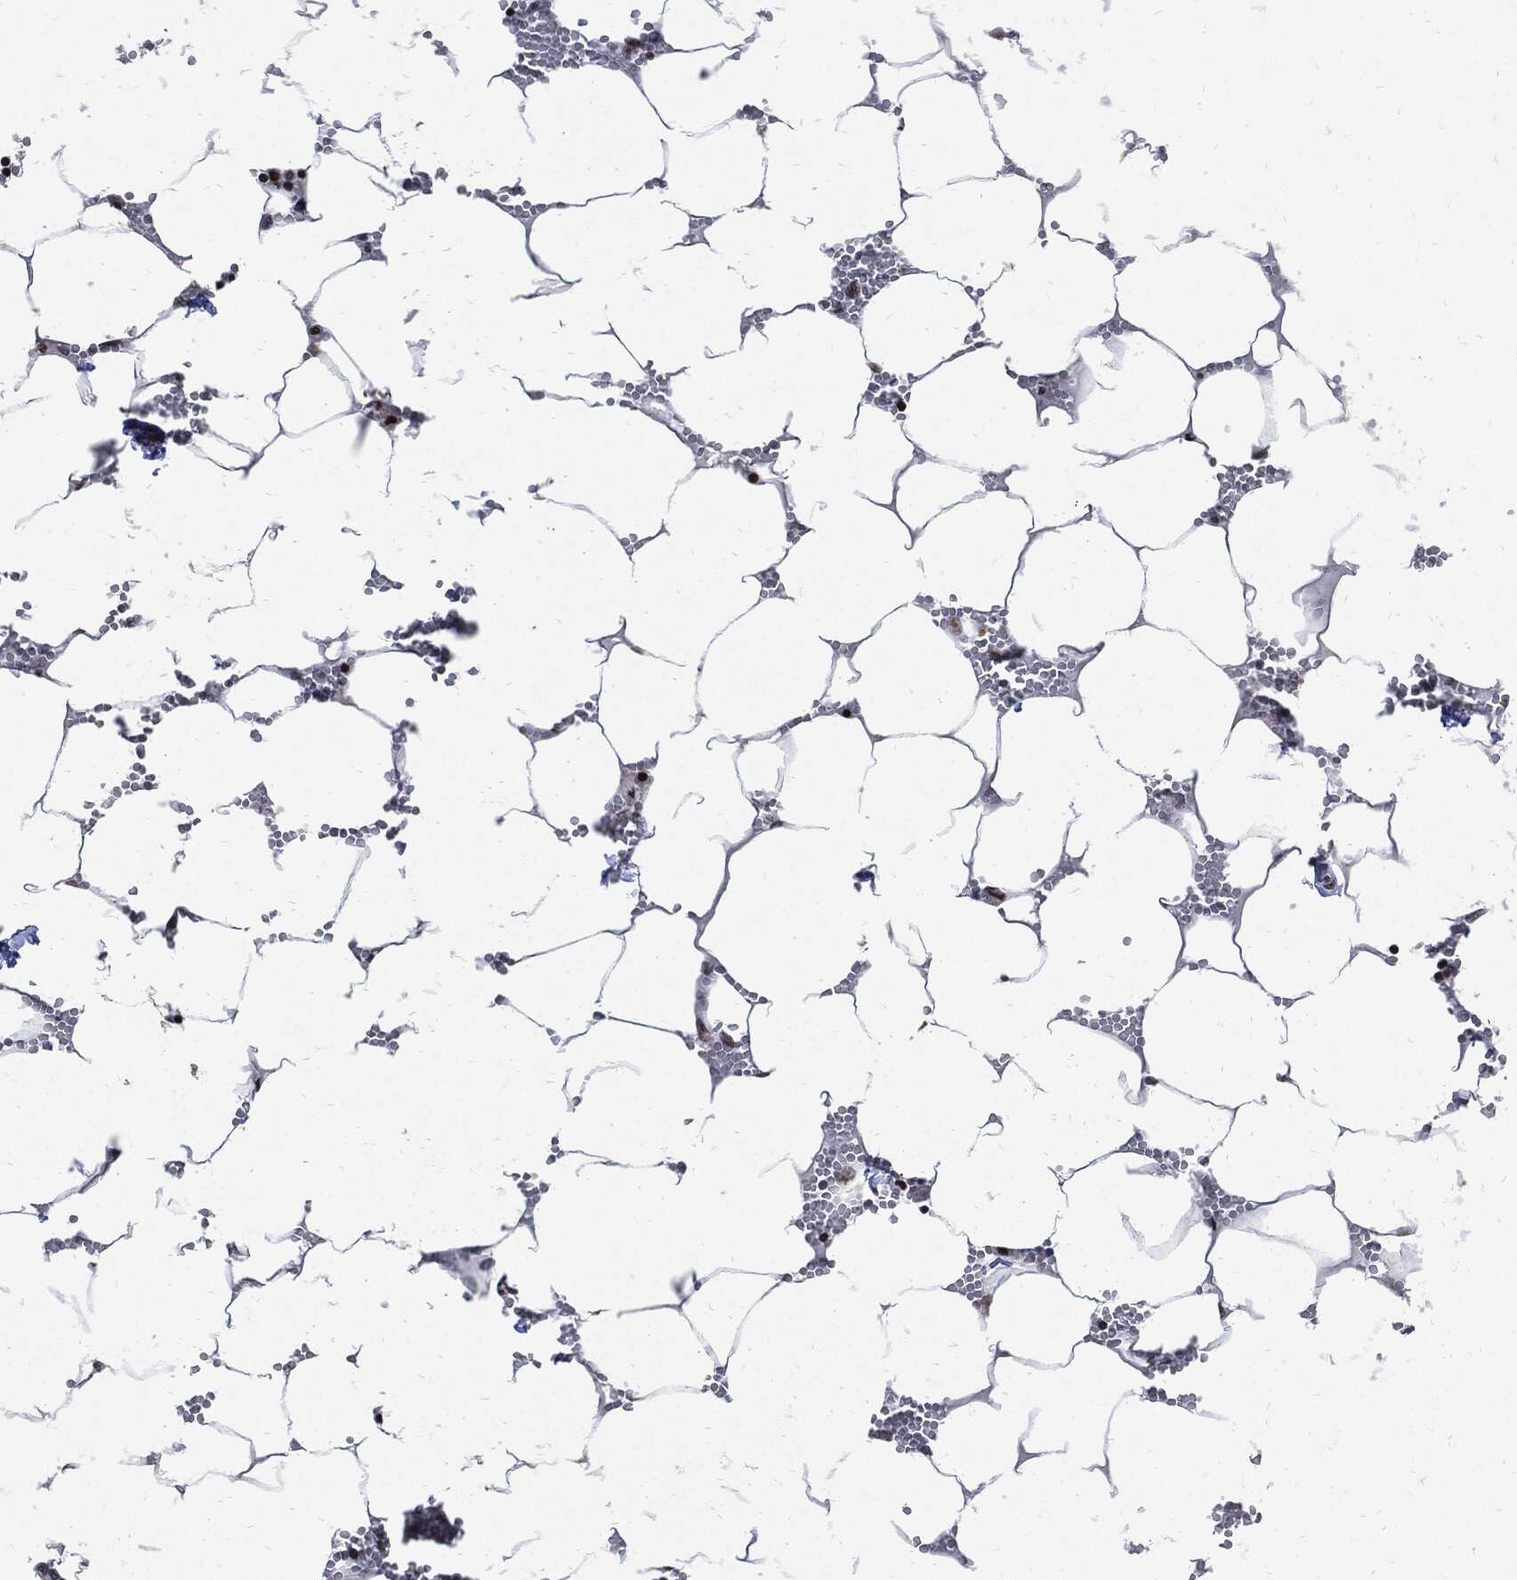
{"staining": {"intensity": "strong", "quantity": ">75%", "location": "nuclear"}, "tissue": "bone marrow", "cell_type": "Hematopoietic cells", "image_type": "normal", "snomed": [{"axis": "morphology", "description": "Normal tissue, NOS"}, {"axis": "topography", "description": "Bone marrow"}], "caption": "This is a histology image of immunohistochemistry (IHC) staining of normal bone marrow, which shows strong staining in the nuclear of hematopoietic cells.", "gene": "TERF2", "patient": {"sex": "female", "age": 64}}